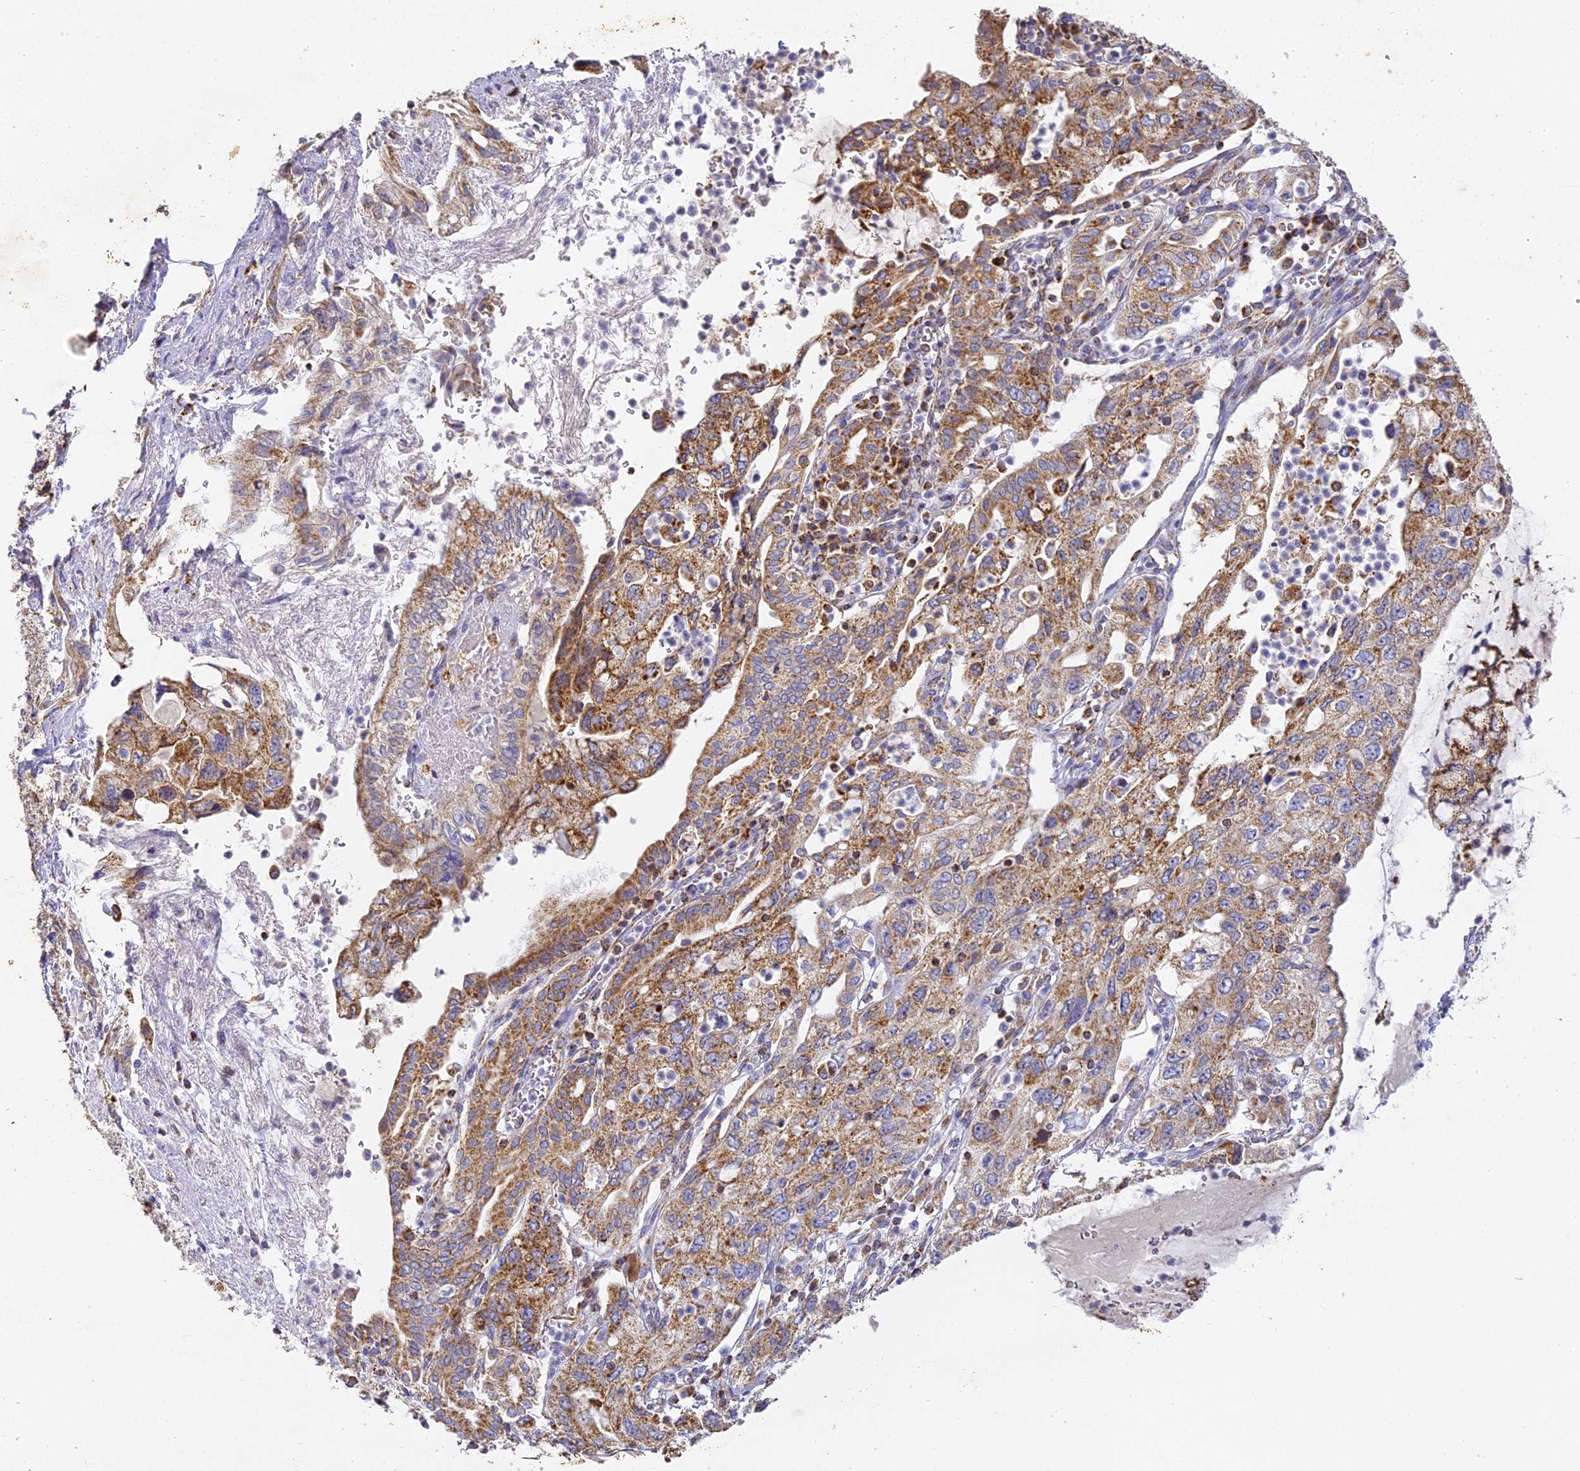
{"staining": {"intensity": "strong", "quantity": ">75%", "location": "cytoplasmic/membranous"}, "tissue": "pancreatic cancer", "cell_type": "Tumor cells", "image_type": "cancer", "snomed": [{"axis": "morphology", "description": "Adenocarcinoma, NOS"}, {"axis": "topography", "description": "Pancreas"}], "caption": "A brown stain highlights strong cytoplasmic/membranous expression of a protein in human pancreatic cancer (adenocarcinoma) tumor cells. The protein of interest is stained brown, and the nuclei are stained in blue (DAB (3,3'-diaminobenzidine) IHC with brightfield microscopy, high magnification).", "gene": "DONSON", "patient": {"sex": "female", "age": 73}}